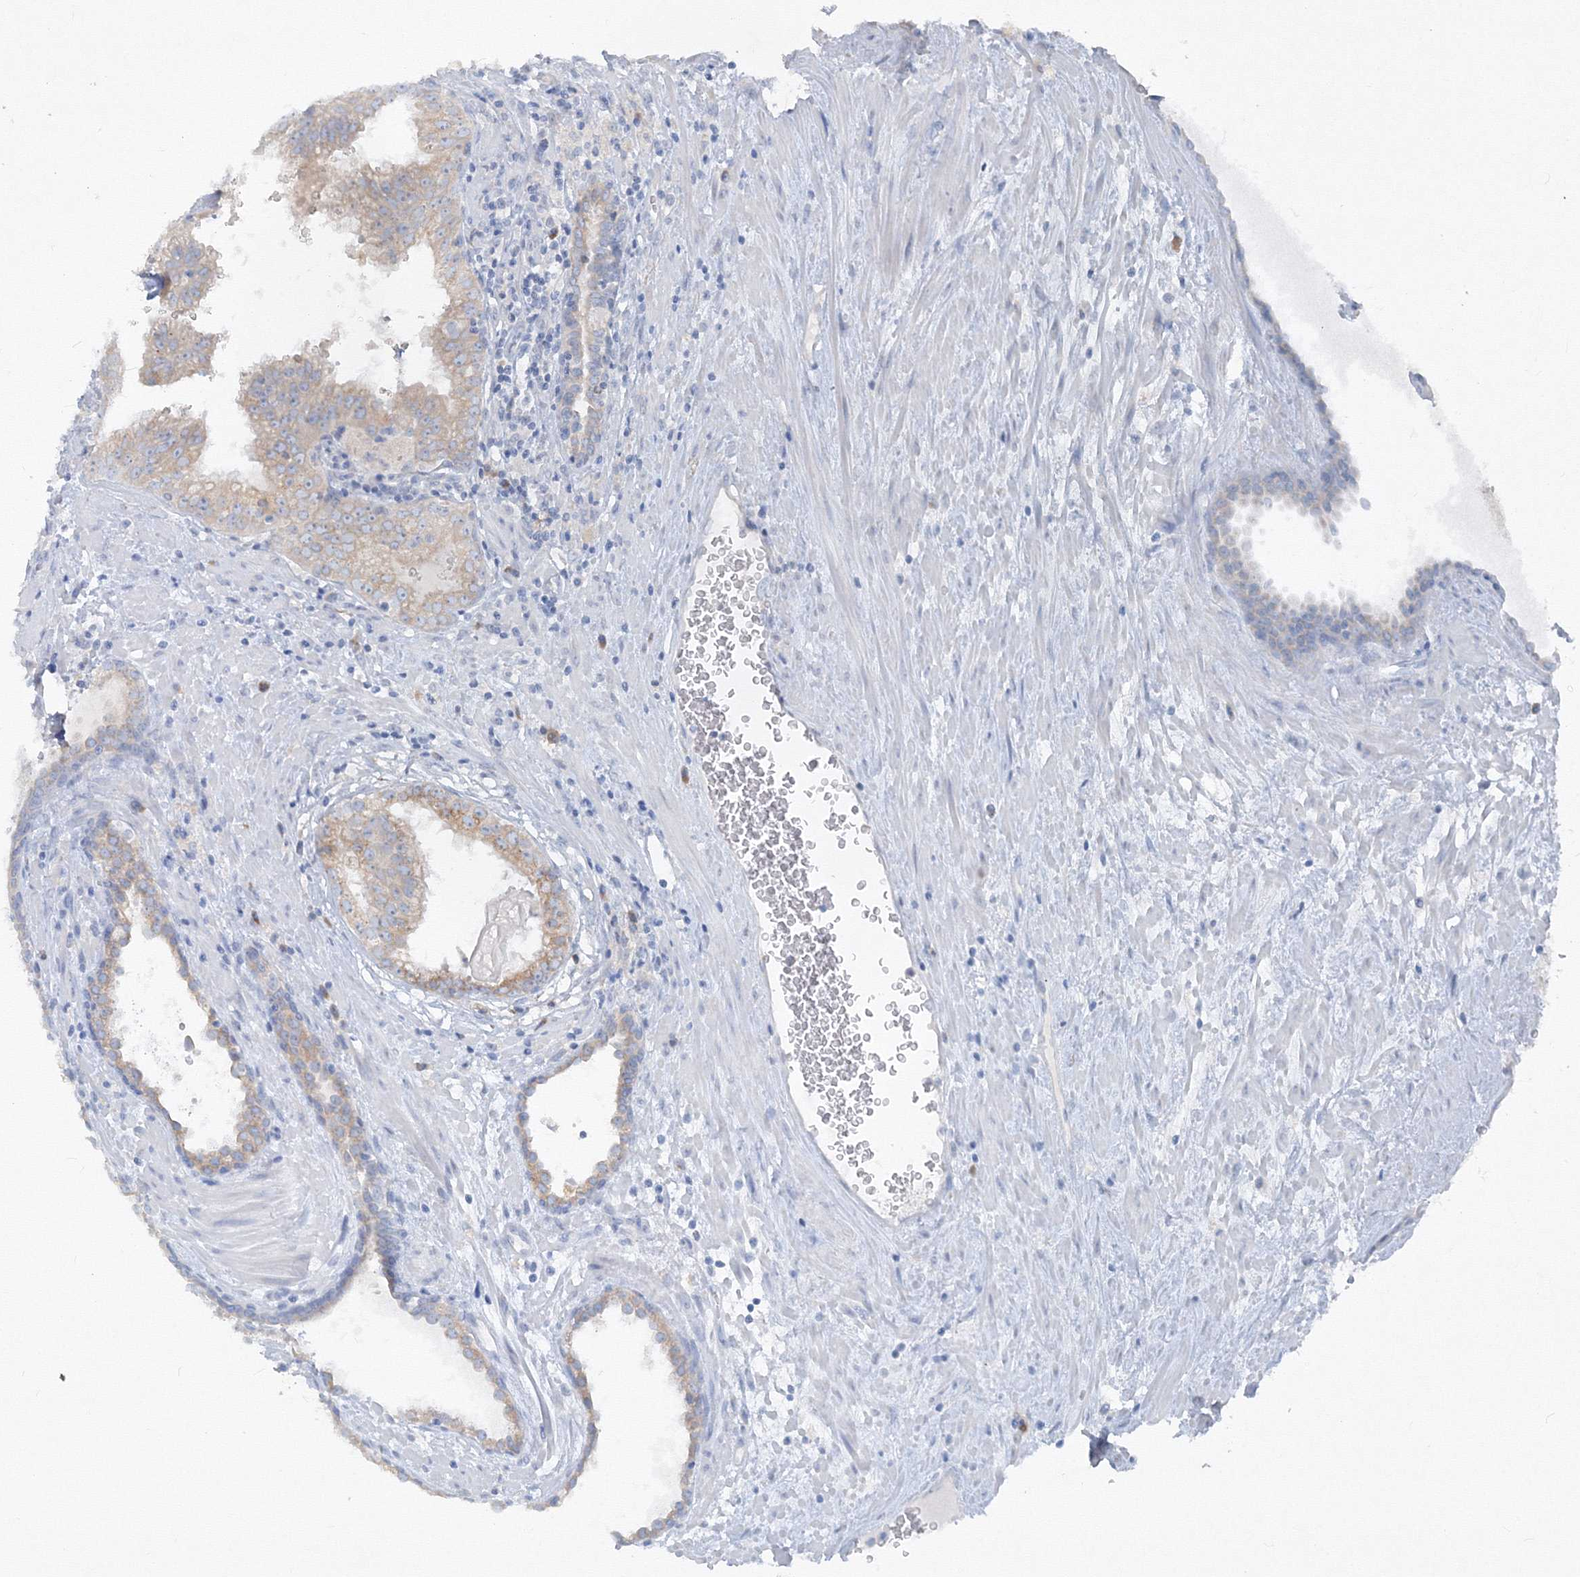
{"staining": {"intensity": "weak", "quantity": "25%-75%", "location": "cytoplasmic/membranous"}, "tissue": "prostate cancer", "cell_type": "Tumor cells", "image_type": "cancer", "snomed": [{"axis": "morphology", "description": "Adenocarcinoma, High grade"}, {"axis": "topography", "description": "Prostate"}], "caption": "Immunohistochemical staining of prostate adenocarcinoma (high-grade) demonstrates weak cytoplasmic/membranous protein expression in about 25%-75% of tumor cells.", "gene": "IFNAR1", "patient": {"sex": "male", "age": 68}}